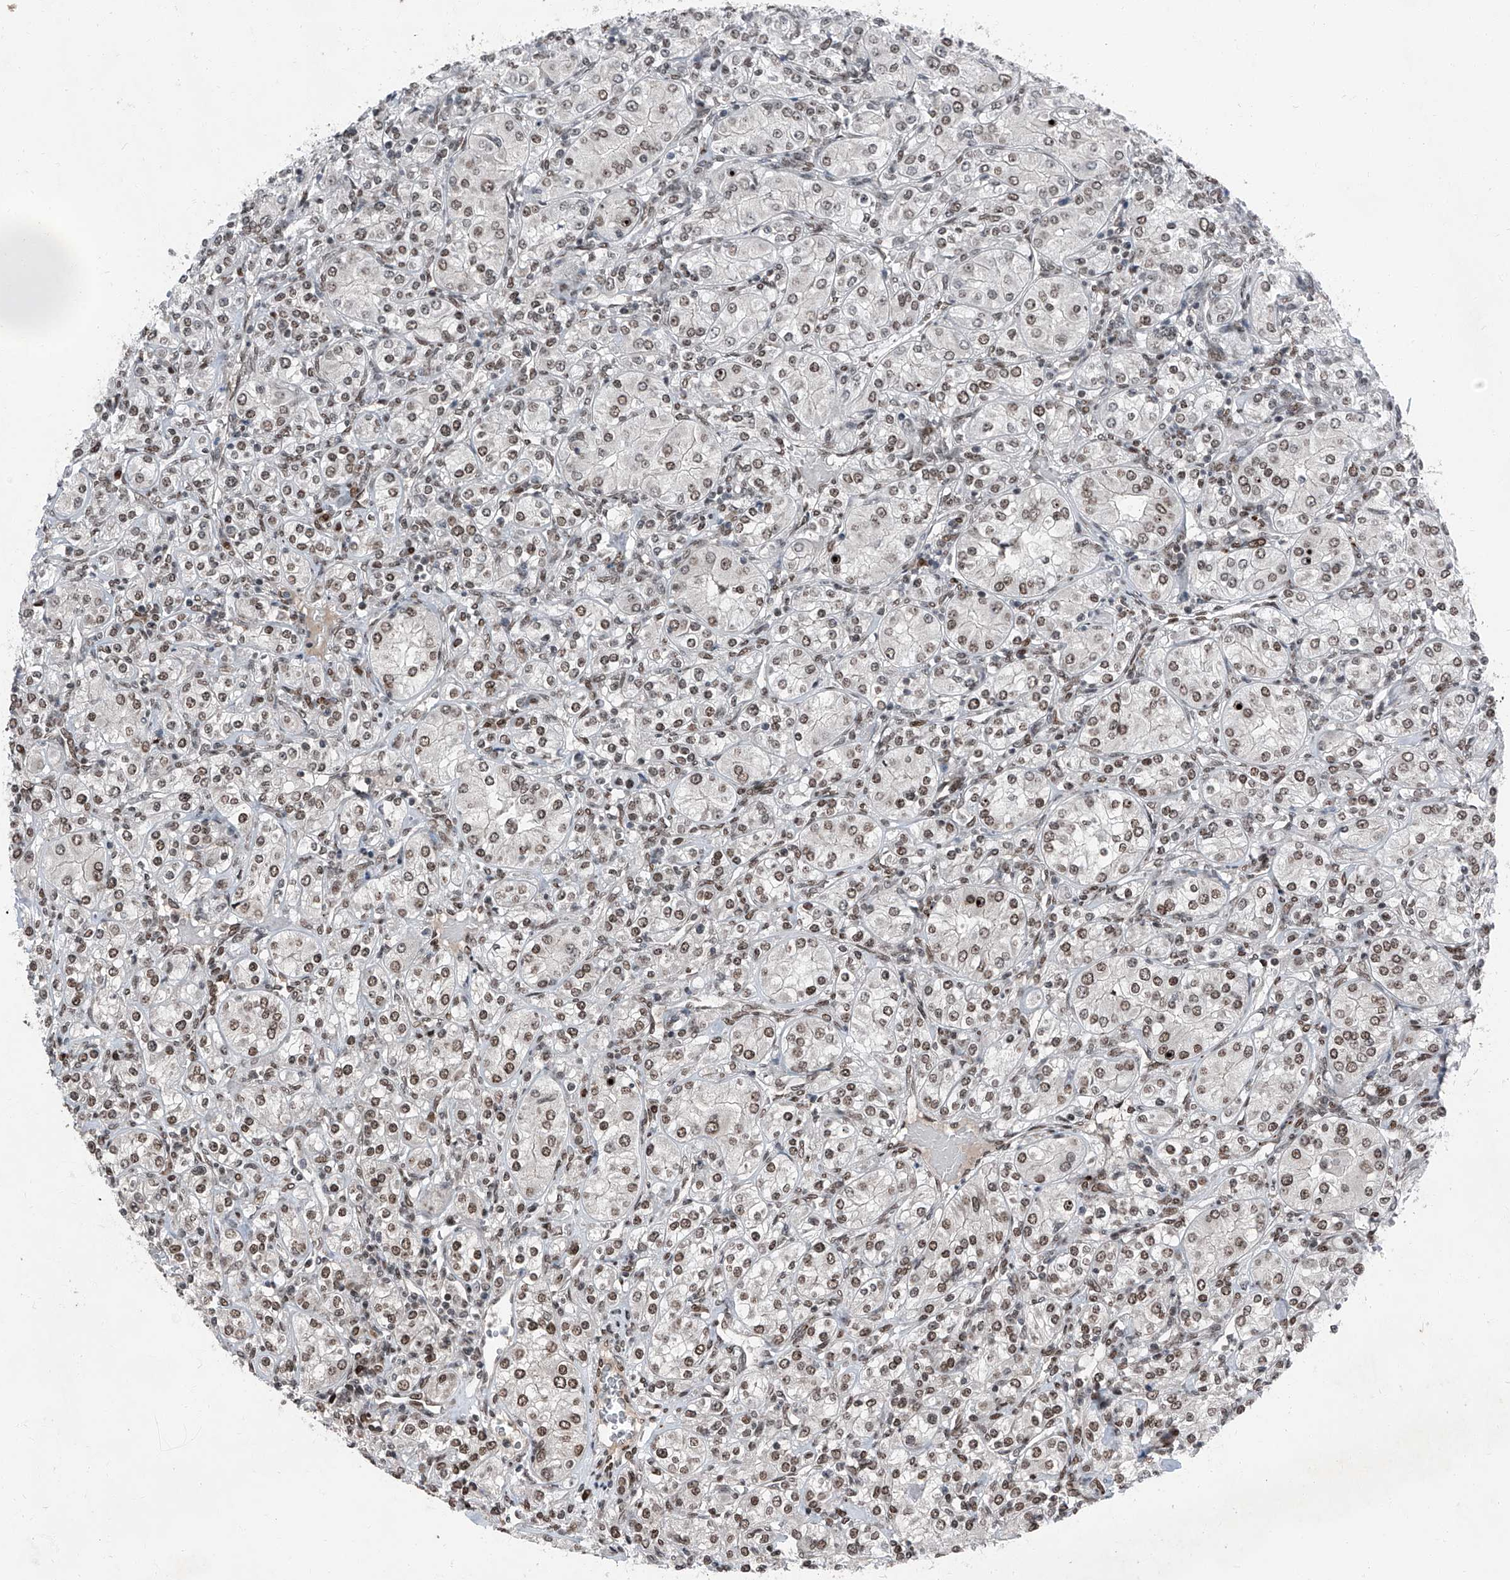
{"staining": {"intensity": "moderate", "quantity": ">75%", "location": "nuclear"}, "tissue": "renal cancer", "cell_type": "Tumor cells", "image_type": "cancer", "snomed": [{"axis": "morphology", "description": "Adenocarcinoma, NOS"}, {"axis": "topography", "description": "Kidney"}], "caption": "Protein expression analysis of renal cancer displays moderate nuclear staining in approximately >75% of tumor cells. The staining was performed using DAB to visualize the protein expression in brown, while the nuclei were stained in blue with hematoxylin (Magnification: 20x).", "gene": "BMI1", "patient": {"sex": "male", "age": 77}}